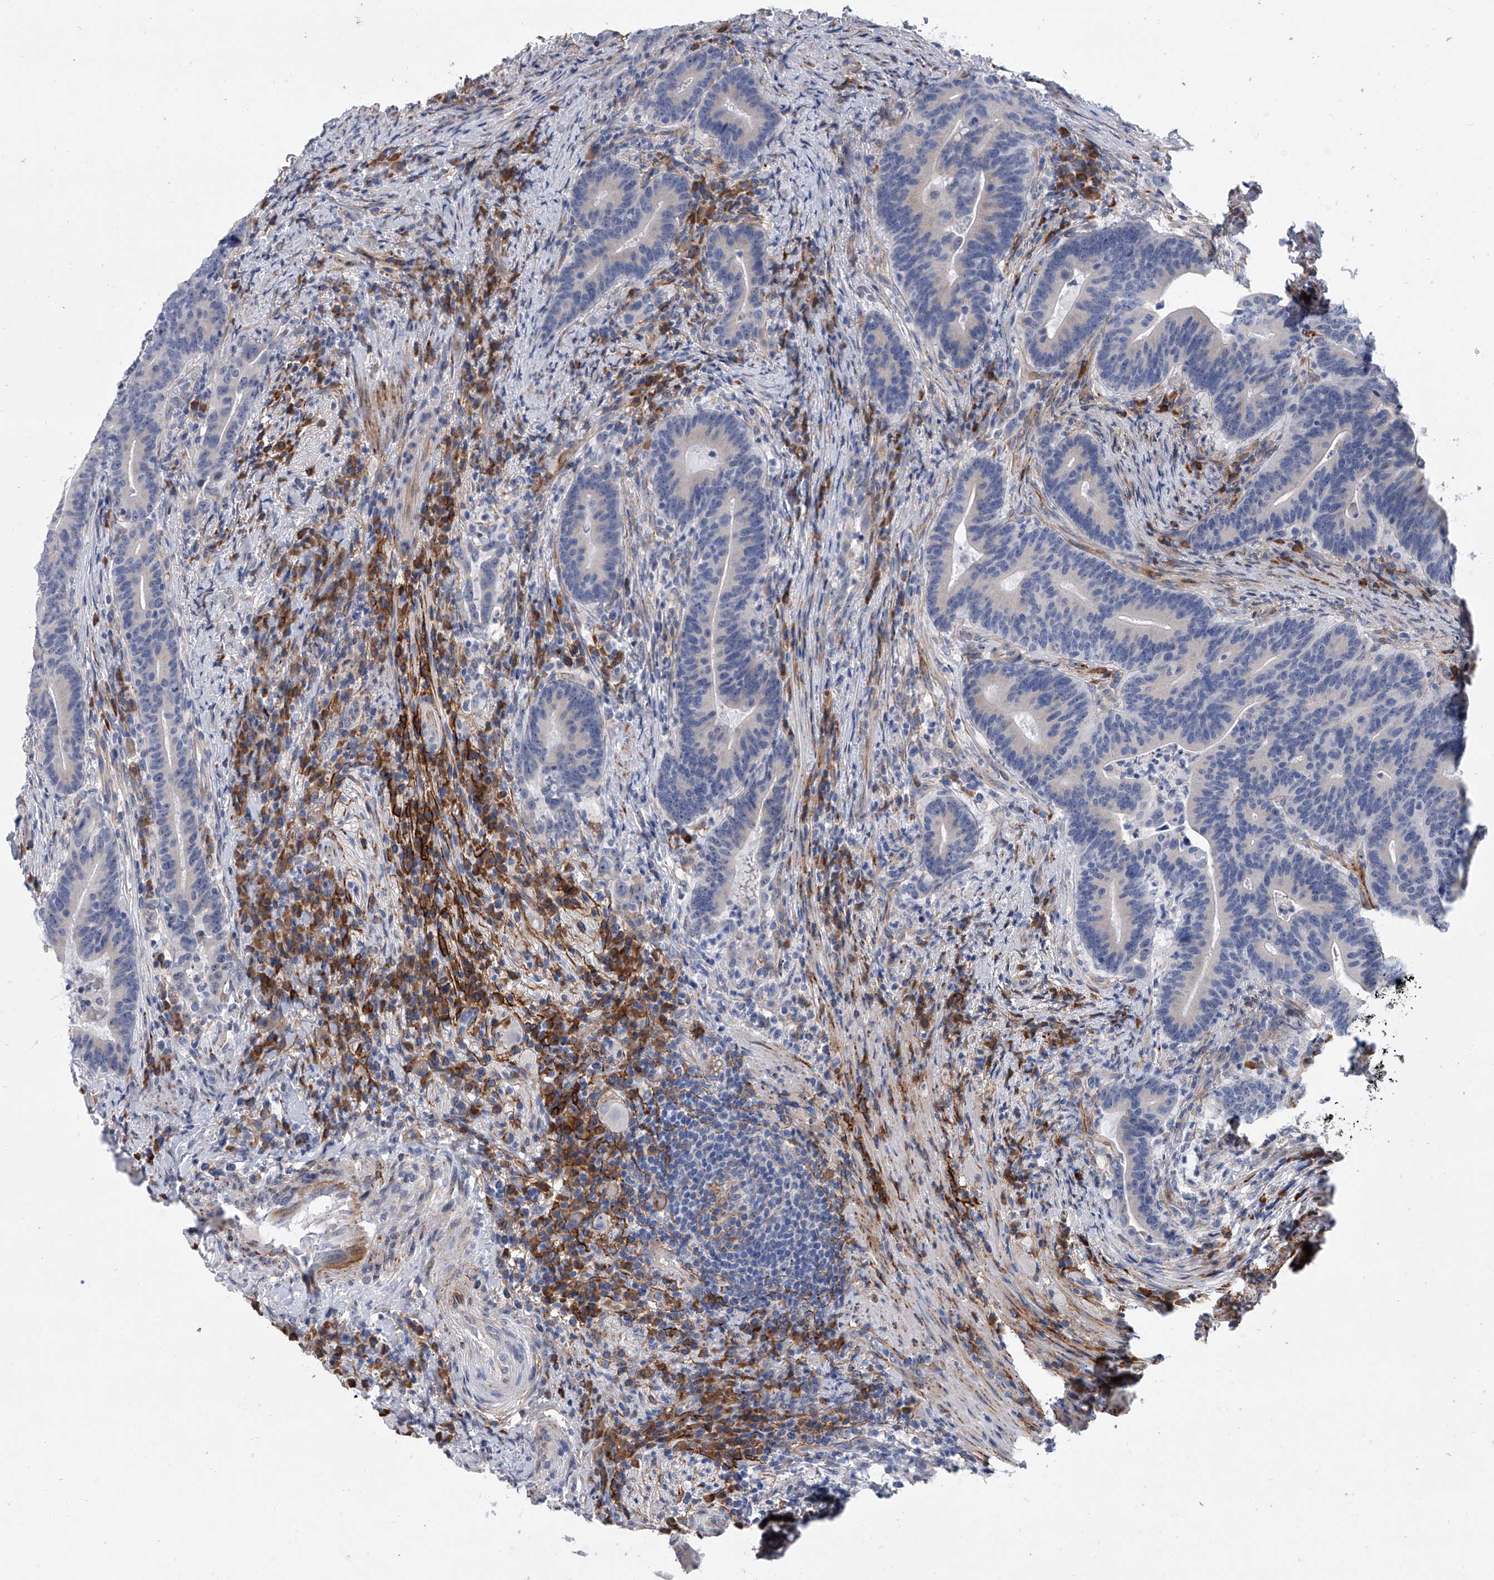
{"staining": {"intensity": "negative", "quantity": "none", "location": "none"}, "tissue": "colorectal cancer", "cell_type": "Tumor cells", "image_type": "cancer", "snomed": [{"axis": "morphology", "description": "Adenocarcinoma, NOS"}, {"axis": "topography", "description": "Colon"}], "caption": "High magnification brightfield microscopy of adenocarcinoma (colorectal) stained with DAB (brown) and counterstained with hematoxylin (blue): tumor cells show no significant staining.", "gene": "ALG14", "patient": {"sex": "female", "age": 66}}